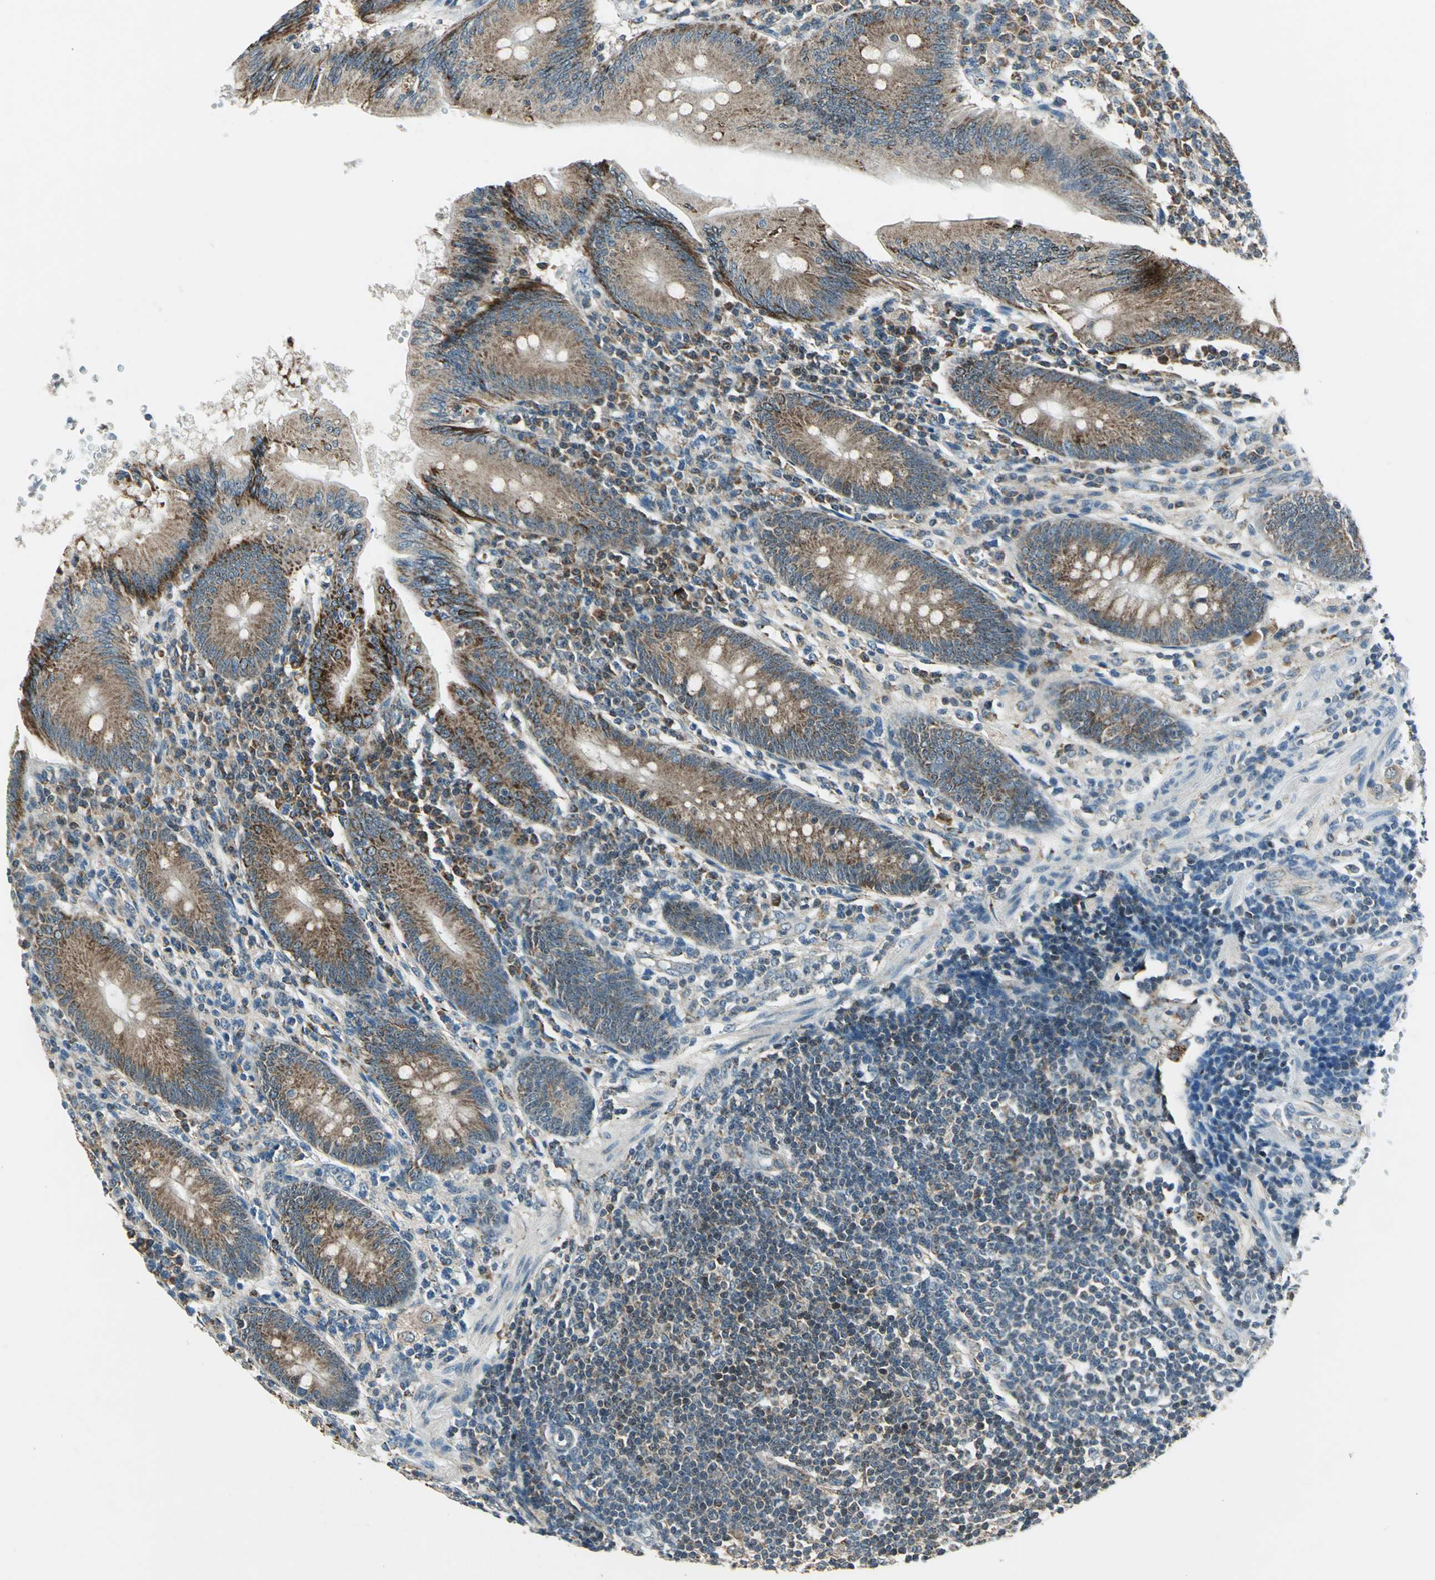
{"staining": {"intensity": "moderate", "quantity": ">75%", "location": "cytoplasmic/membranous"}, "tissue": "appendix", "cell_type": "Glandular cells", "image_type": "normal", "snomed": [{"axis": "morphology", "description": "Normal tissue, NOS"}, {"axis": "morphology", "description": "Inflammation, NOS"}, {"axis": "topography", "description": "Appendix"}], "caption": "Immunohistochemistry (IHC) micrograph of unremarkable appendix: appendix stained using IHC exhibits medium levels of moderate protein expression localized specifically in the cytoplasmic/membranous of glandular cells, appearing as a cytoplasmic/membranous brown color.", "gene": "NUDT2", "patient": {"sex": "male", "age": 46}}